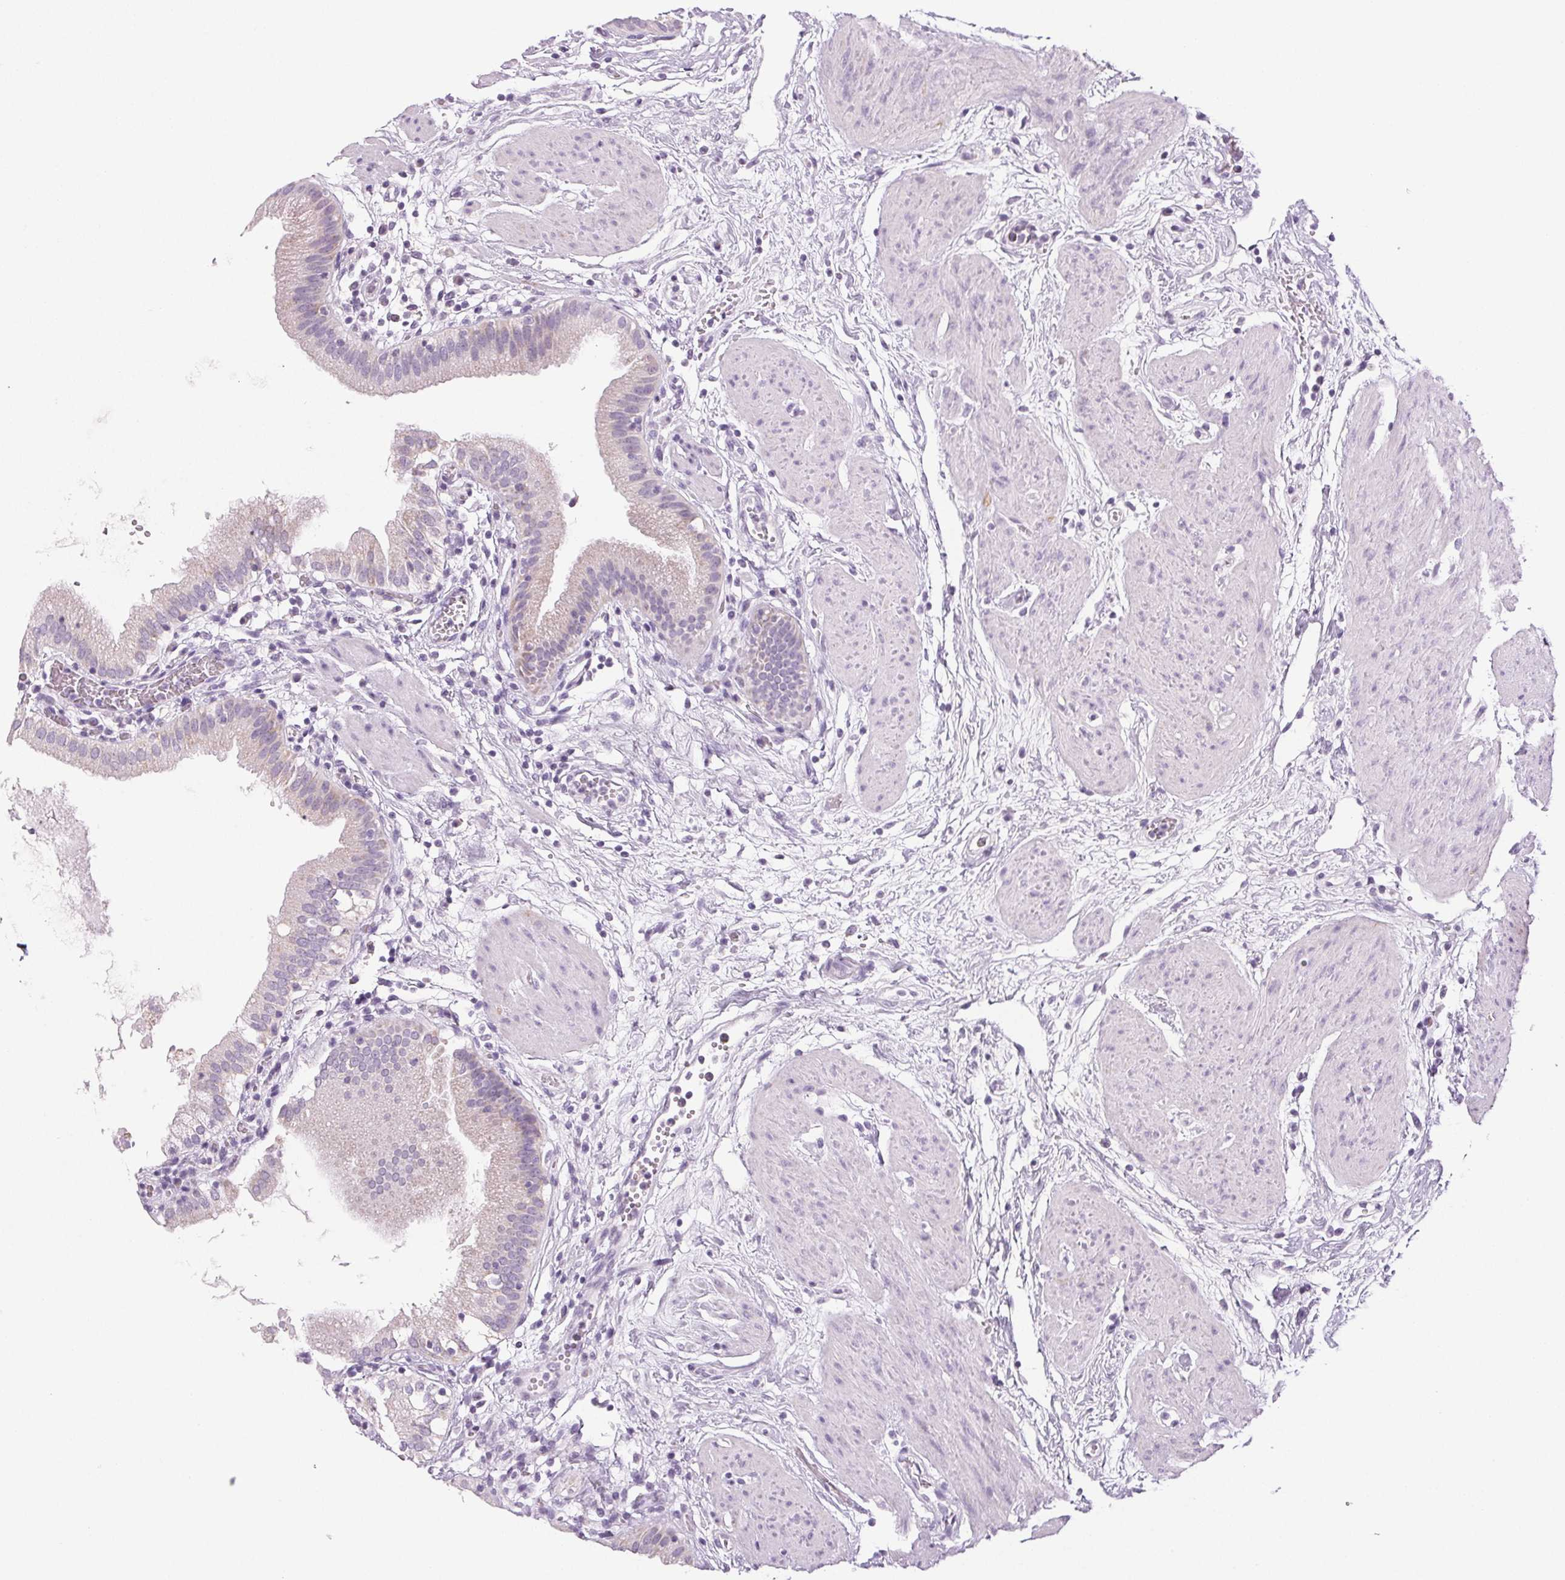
{"staining": {"intensity": "negative", "quantity": "none", "location": "none"}, "tissue": "gallbladder", "cell_type": "Glandular cells", "image_type": "normal", "snomed": [{"axis": "morphology", "description": "Normal tissue, NOS"}, {"axis": "topography", "description": "Gallbladder"}], "caption": "This is an immunohistochemistry histopathology image of normal human gallbladder. There is no expression in glandular cells.", "gene": "COL7A1", "patient": {"sex": "female", "age": 65}}